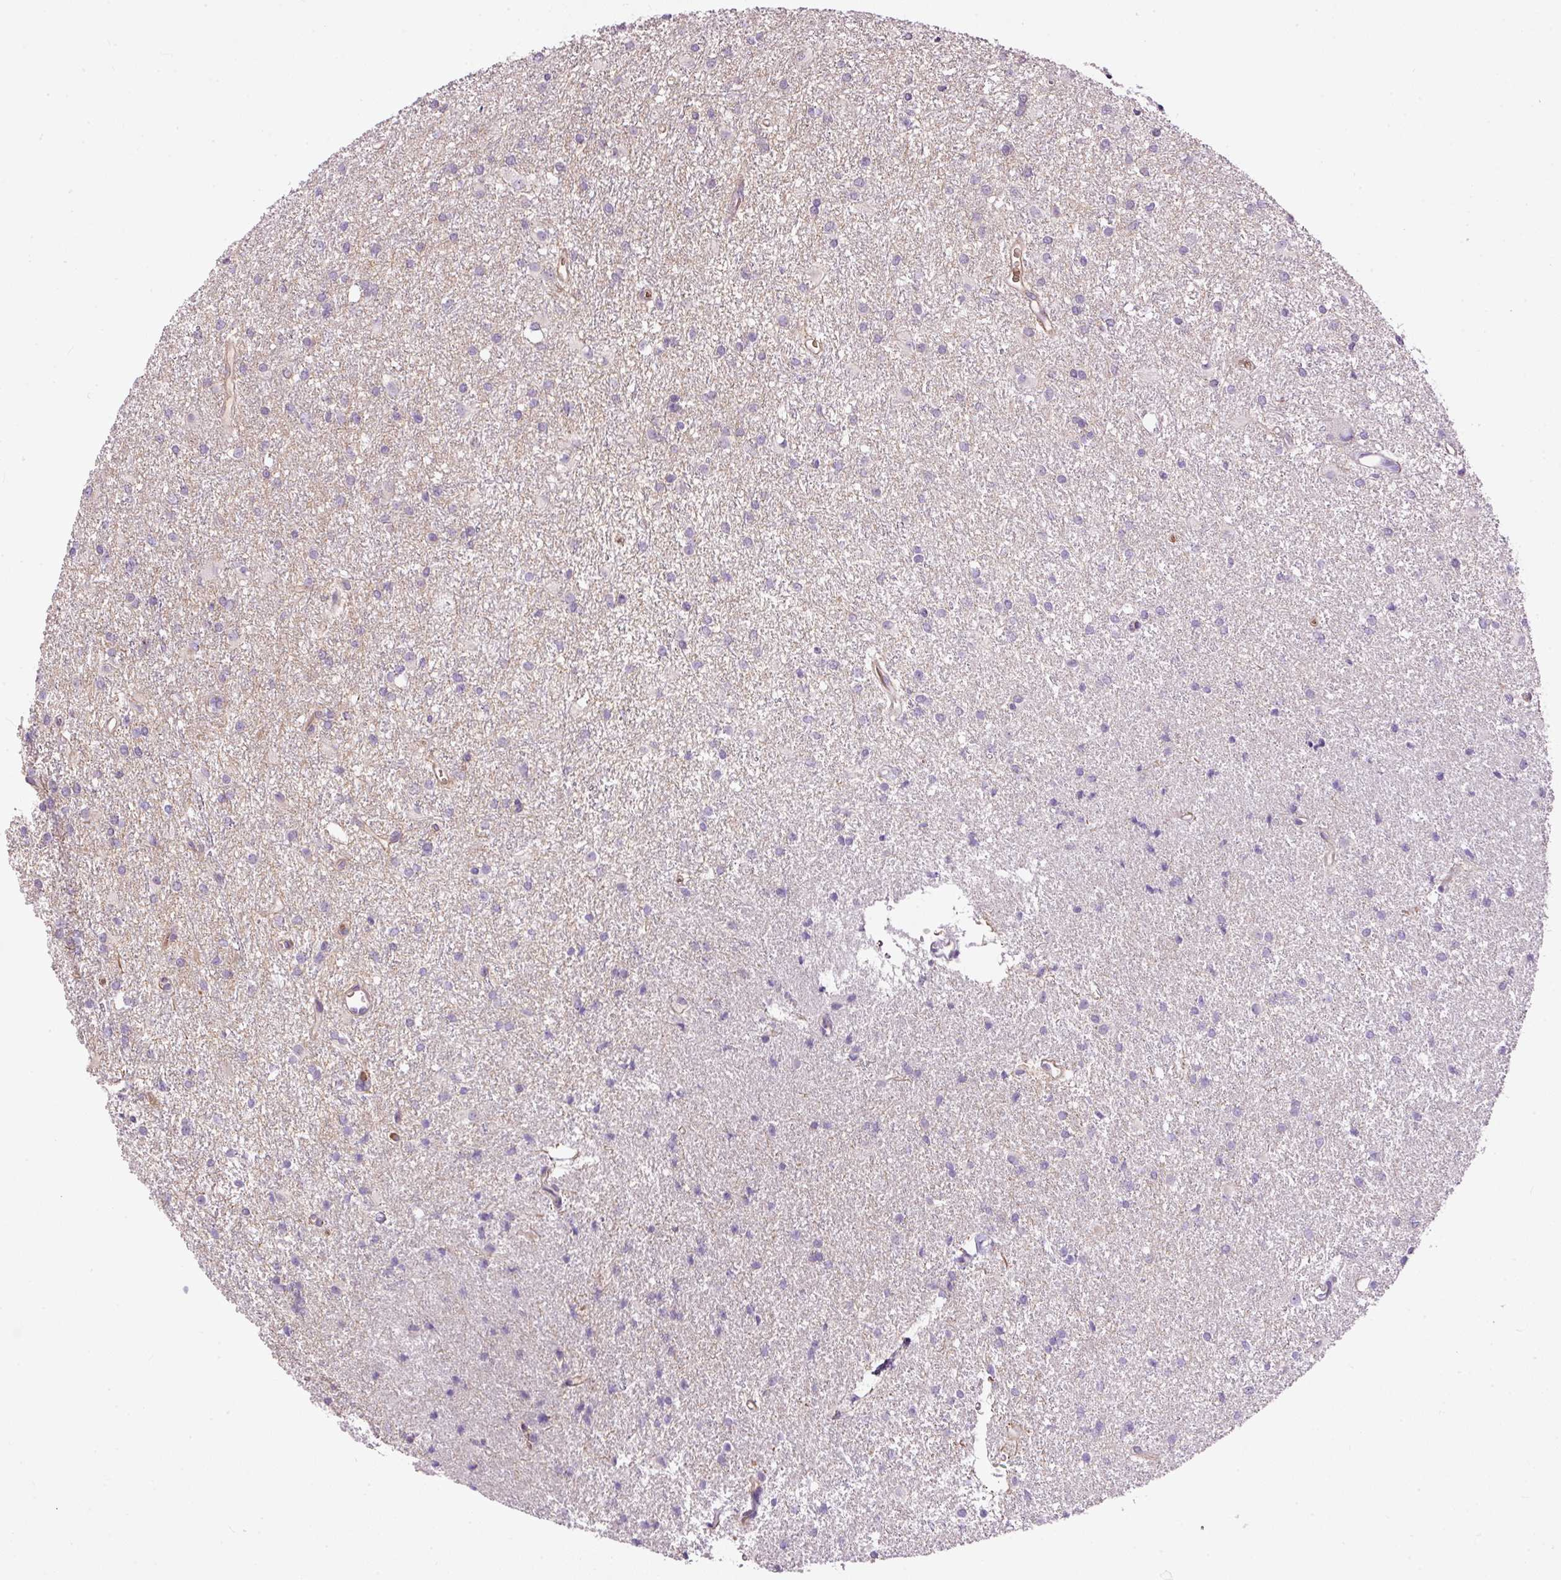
{"staining": {"intensity": "negative", "quantity": "none", "location": "none"}, "tissue": "glioma", "cell_type": "Tumor cells", "image_type": "cancer", "snomed": [{"axis": "morphology", "description": "Glioma, malignant, High grade"}, {"axis": "topography", "description": "Brain"}], "caption": "There is no significant staining in tumor cells of malignant high-grade glioma.", "gene": "USHBP1", "patient": {"sex": "female", "age": 50}}